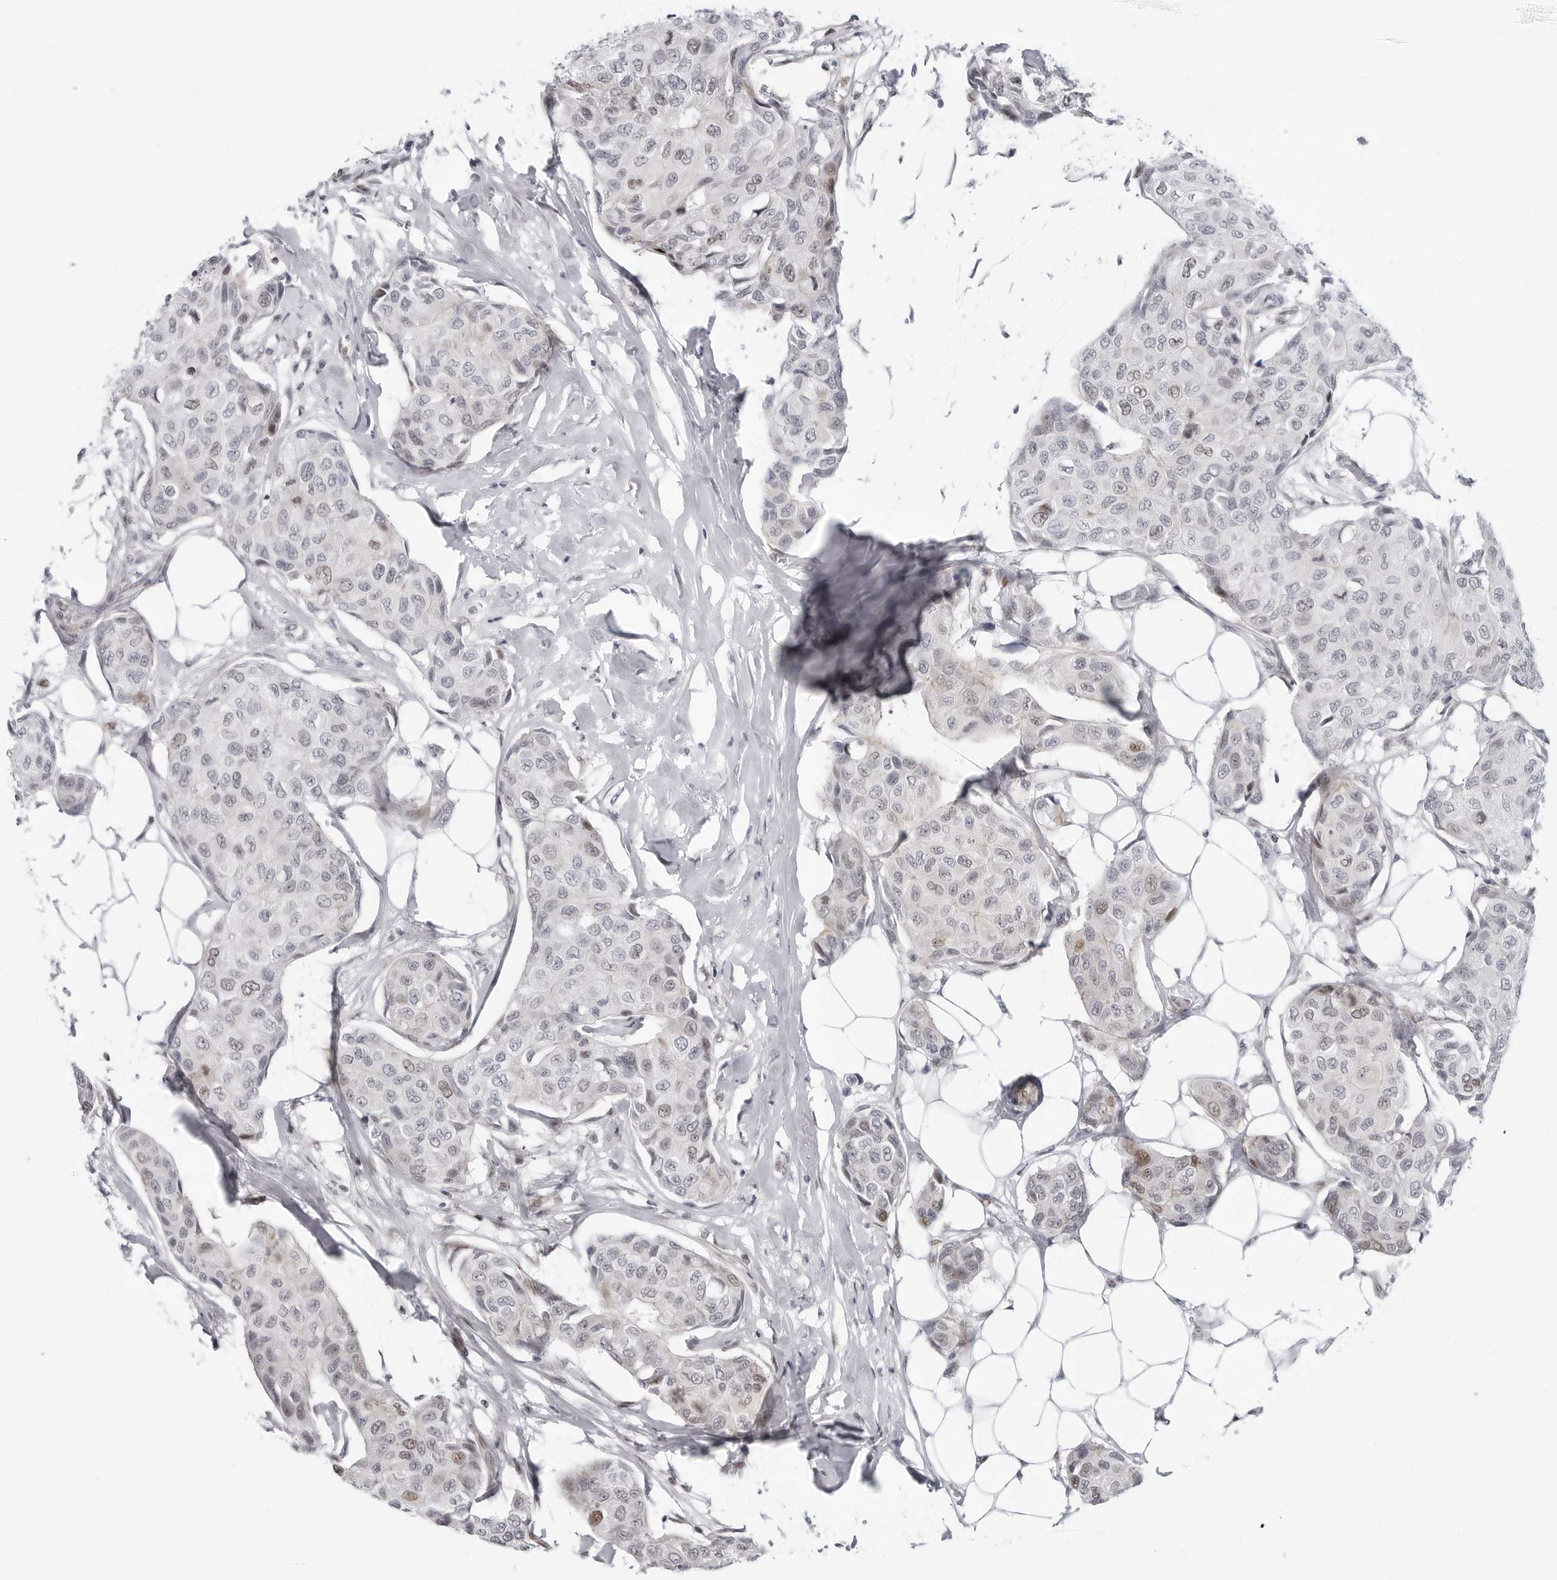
{"staining": {"intensity": "weak", "quantity": "<25%", "location": "nuclear"}, "tissue": "breast cancer", "cell_type": "Tumor cells", "image_type": "cancer", "snomed": [{"axis": "morphology", "description": "Duct carcinoma"}, {"axis": "topography", "description": "Breast"}], "caption": "The immunohistochemistry photomicrograph has no significant positivity in tumor cells of infiltrating ductal carcinoma (breast) tissue.", "gene": "FAM135B", "patient": {"sex": "female", "age": 80}}